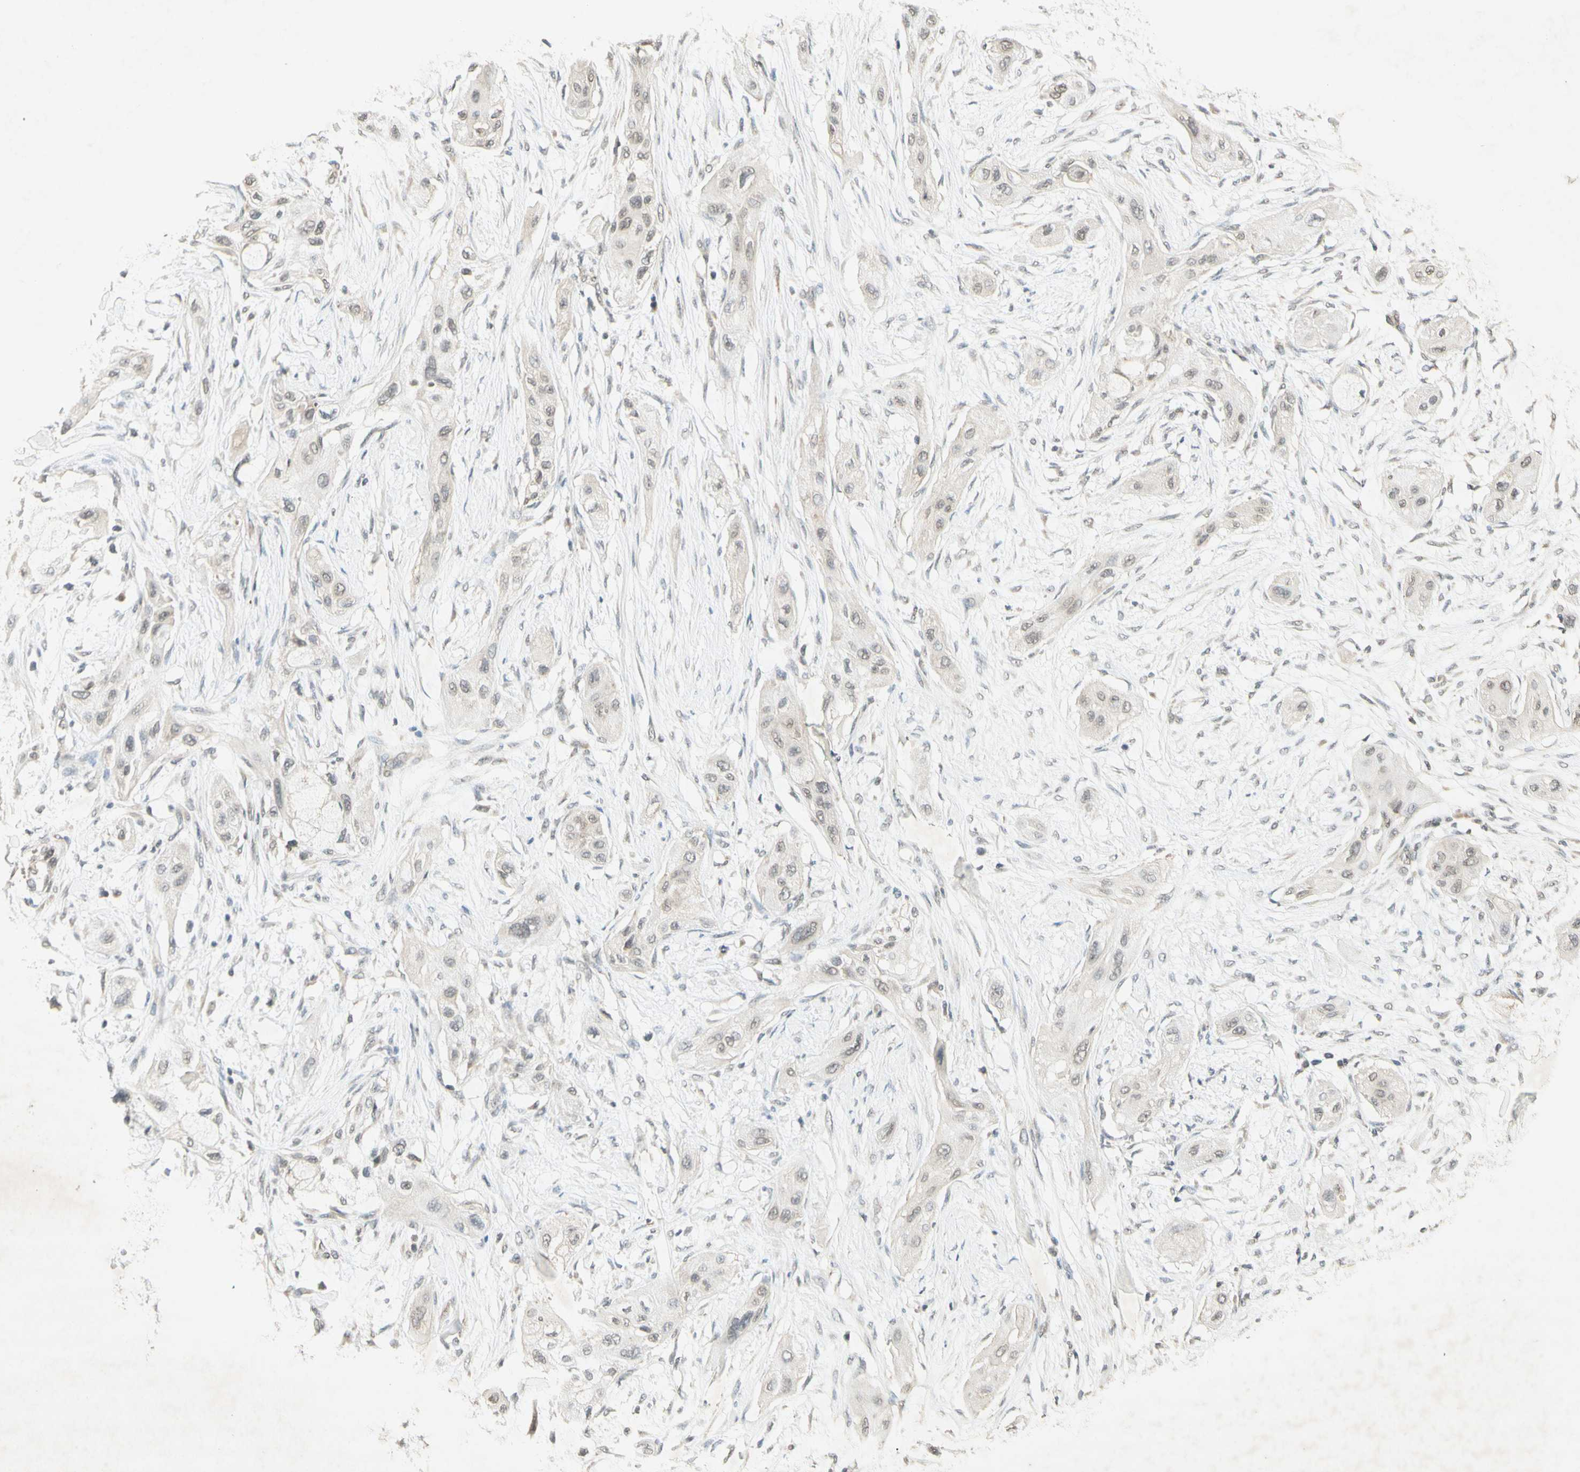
{"staining": {"intensity": "weak", "quantity": "<25%", "location": "cytoplasmic/membranous,nuclear"}, "tissue": "lung cancer", "cell_type": "Tumor cells", "image_type": "cancer", "snomed": [{"axis": "morphology", "description": "Squamous cell carcinoma, NOS"}, {"axis": "topography", "description": "Lung"}], "caption": "Tumor cells show no significant protein positivity in lung squamous cell carcinoma.", "gene": "CCNI", "patient": {"sex": "female", "age": 47}}